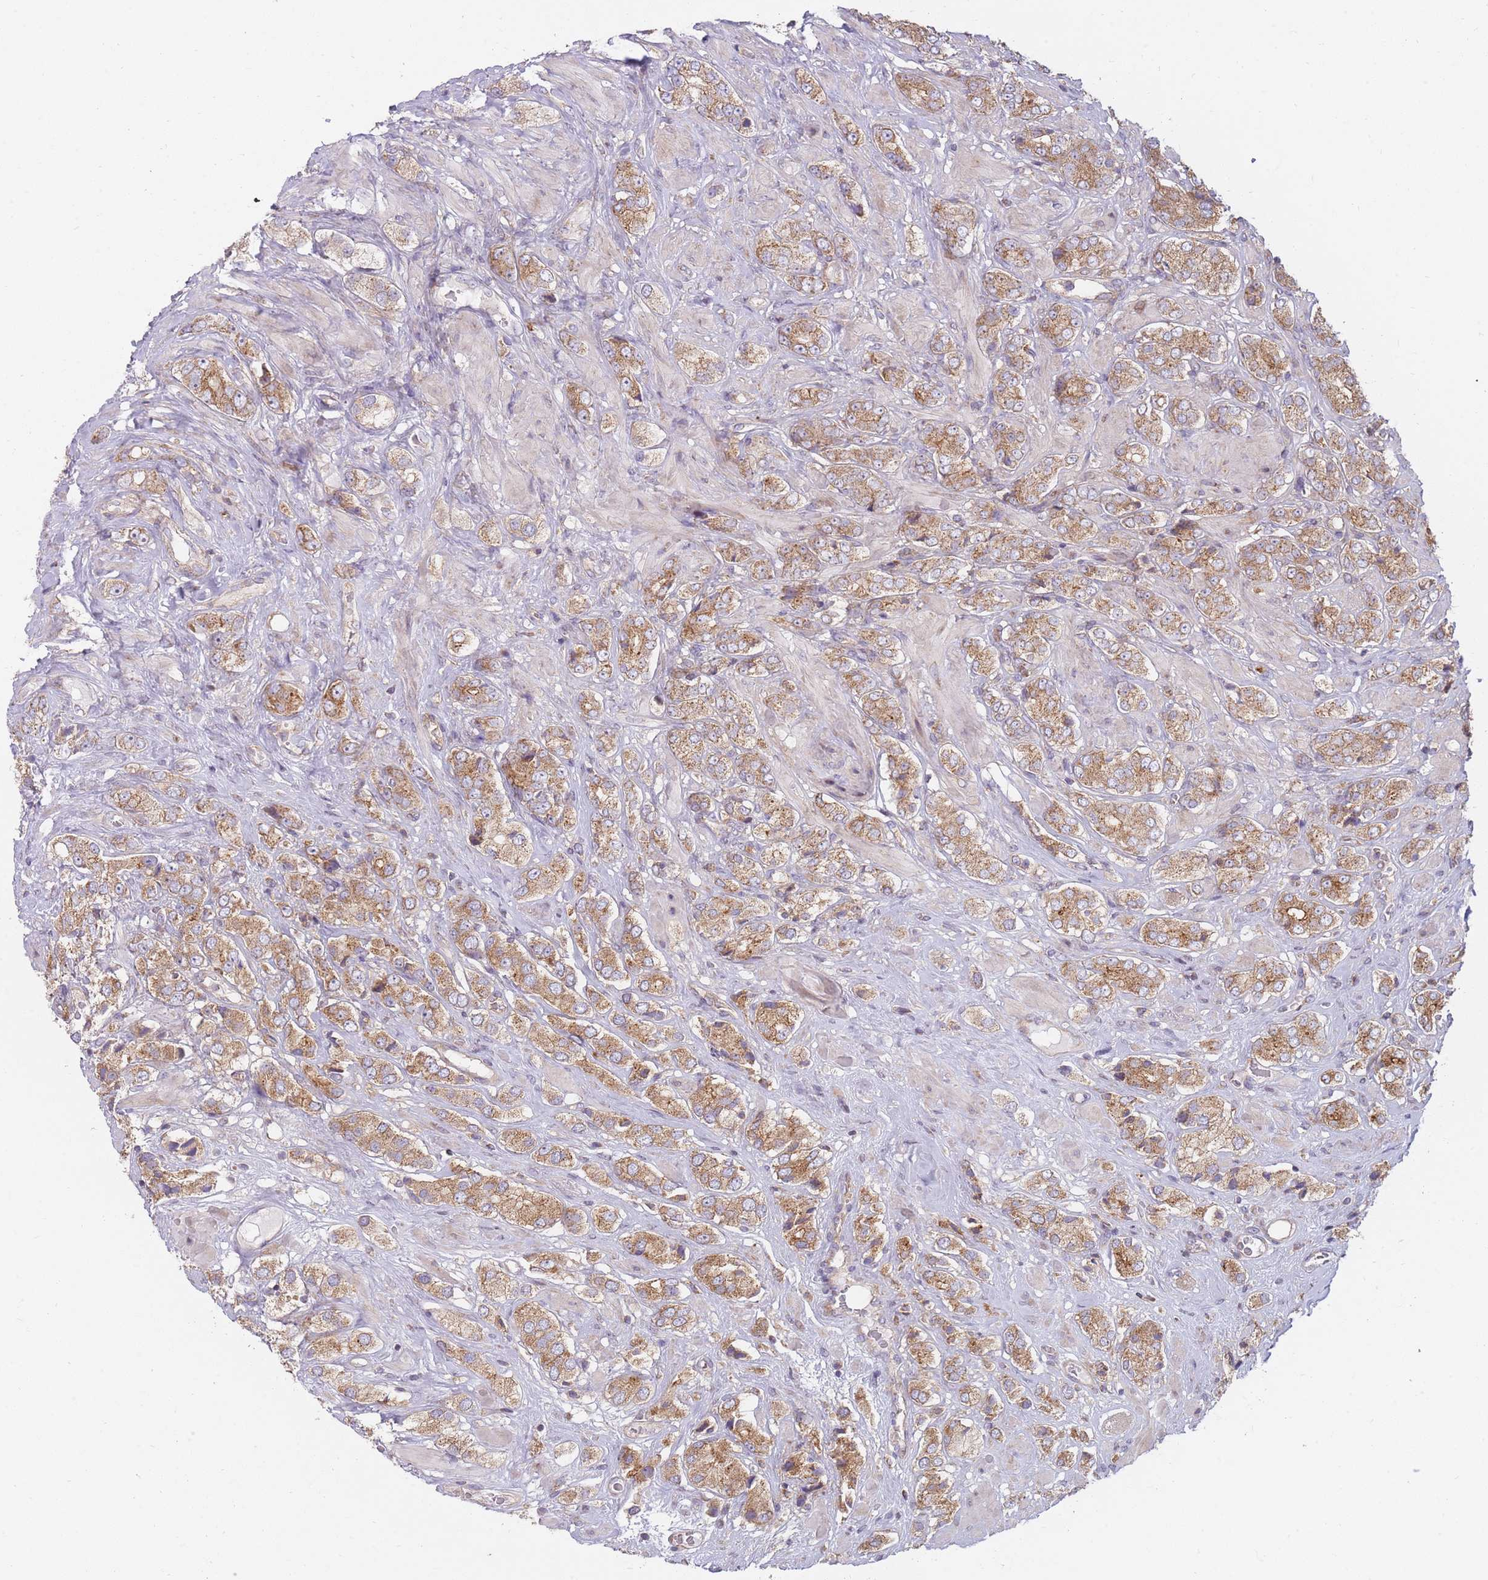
{"staining": {"intensity": "moderate", "quantity": ">75%", "location": "cytoplasmic/membranous"}, "tissue": "prostate cancer", "cell_type": "Tumor cells", "image_type": "cancer", "snomed": [{"axis": "morphology", "description": "Adenocarcinoma, High grade"}, {"axis": "topography", "description": "Prostate and seminal vesicle, NOS"}], "caption": "DAB immunohistochemical staining of prostate cancer (high-grade adenocarcinoma) exhibits moderate cytoplasmic/membranous protein positivity in approximately >75% of tumor cells.", "gene": "NDUFA9", "patient": {"sex": "male", "age": 64}}